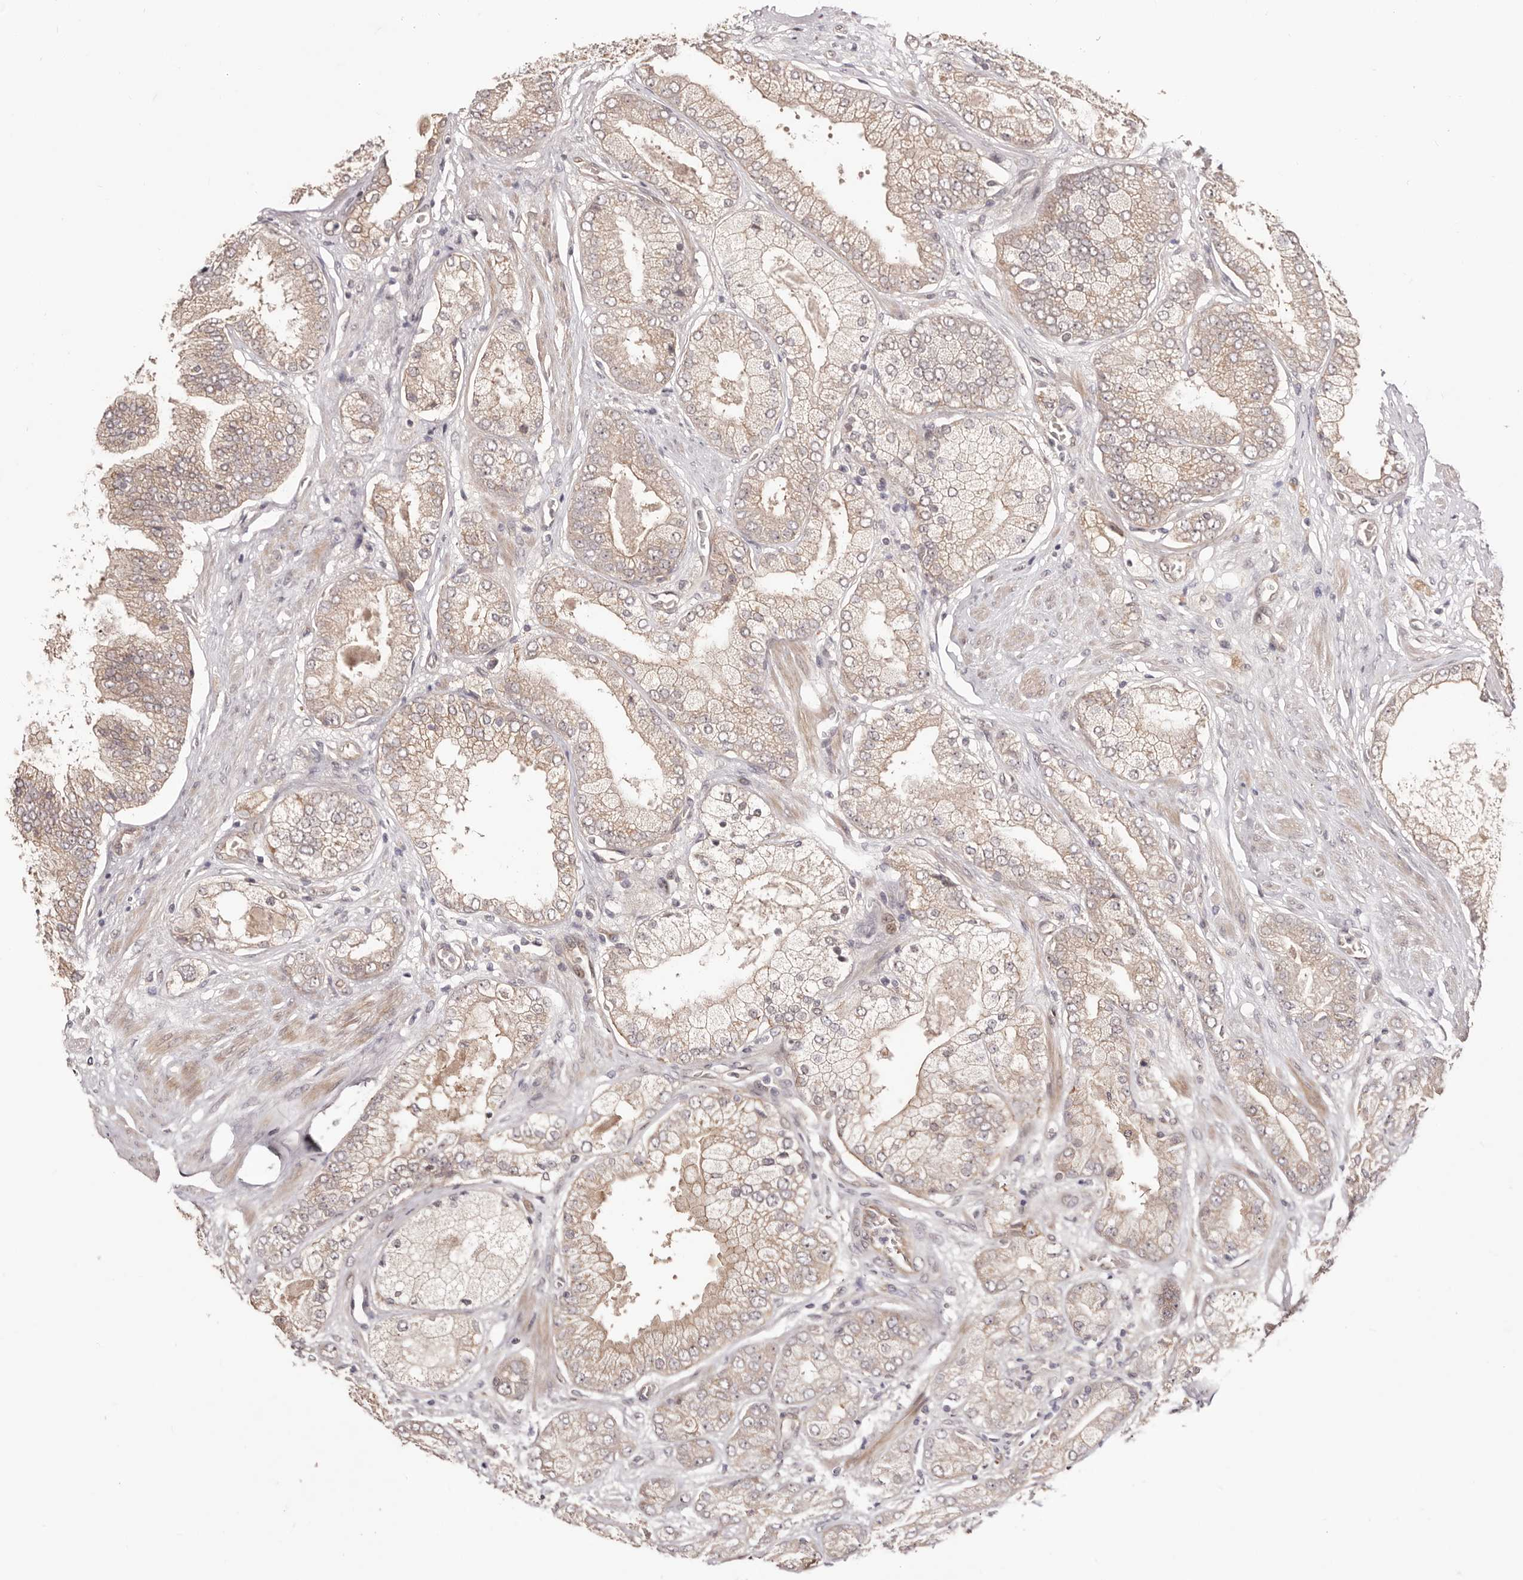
{"staining": {"intensity": "weak", "quantity": ">75%", "location": "cytoplasmic/membranous"}, "tissue": "prostate cancer", "cell_type": "Tumor cells", "image_type": "cancer", "snomed": [{"axis": "morphology", "description": "Adenocarcinoma, High grade"}, {"axis": "topography", "description": "Prostate"}], "caption": "Prostate cancer (adenocarcinoma (high-grade)) stained with DAB immunohistochemistry displays low levels of weak cytoplasmic/membranous staining in approximately >75% of tumor cells.", "gene": "EGR3", "patient": {"sex": "male", "age": 58}}